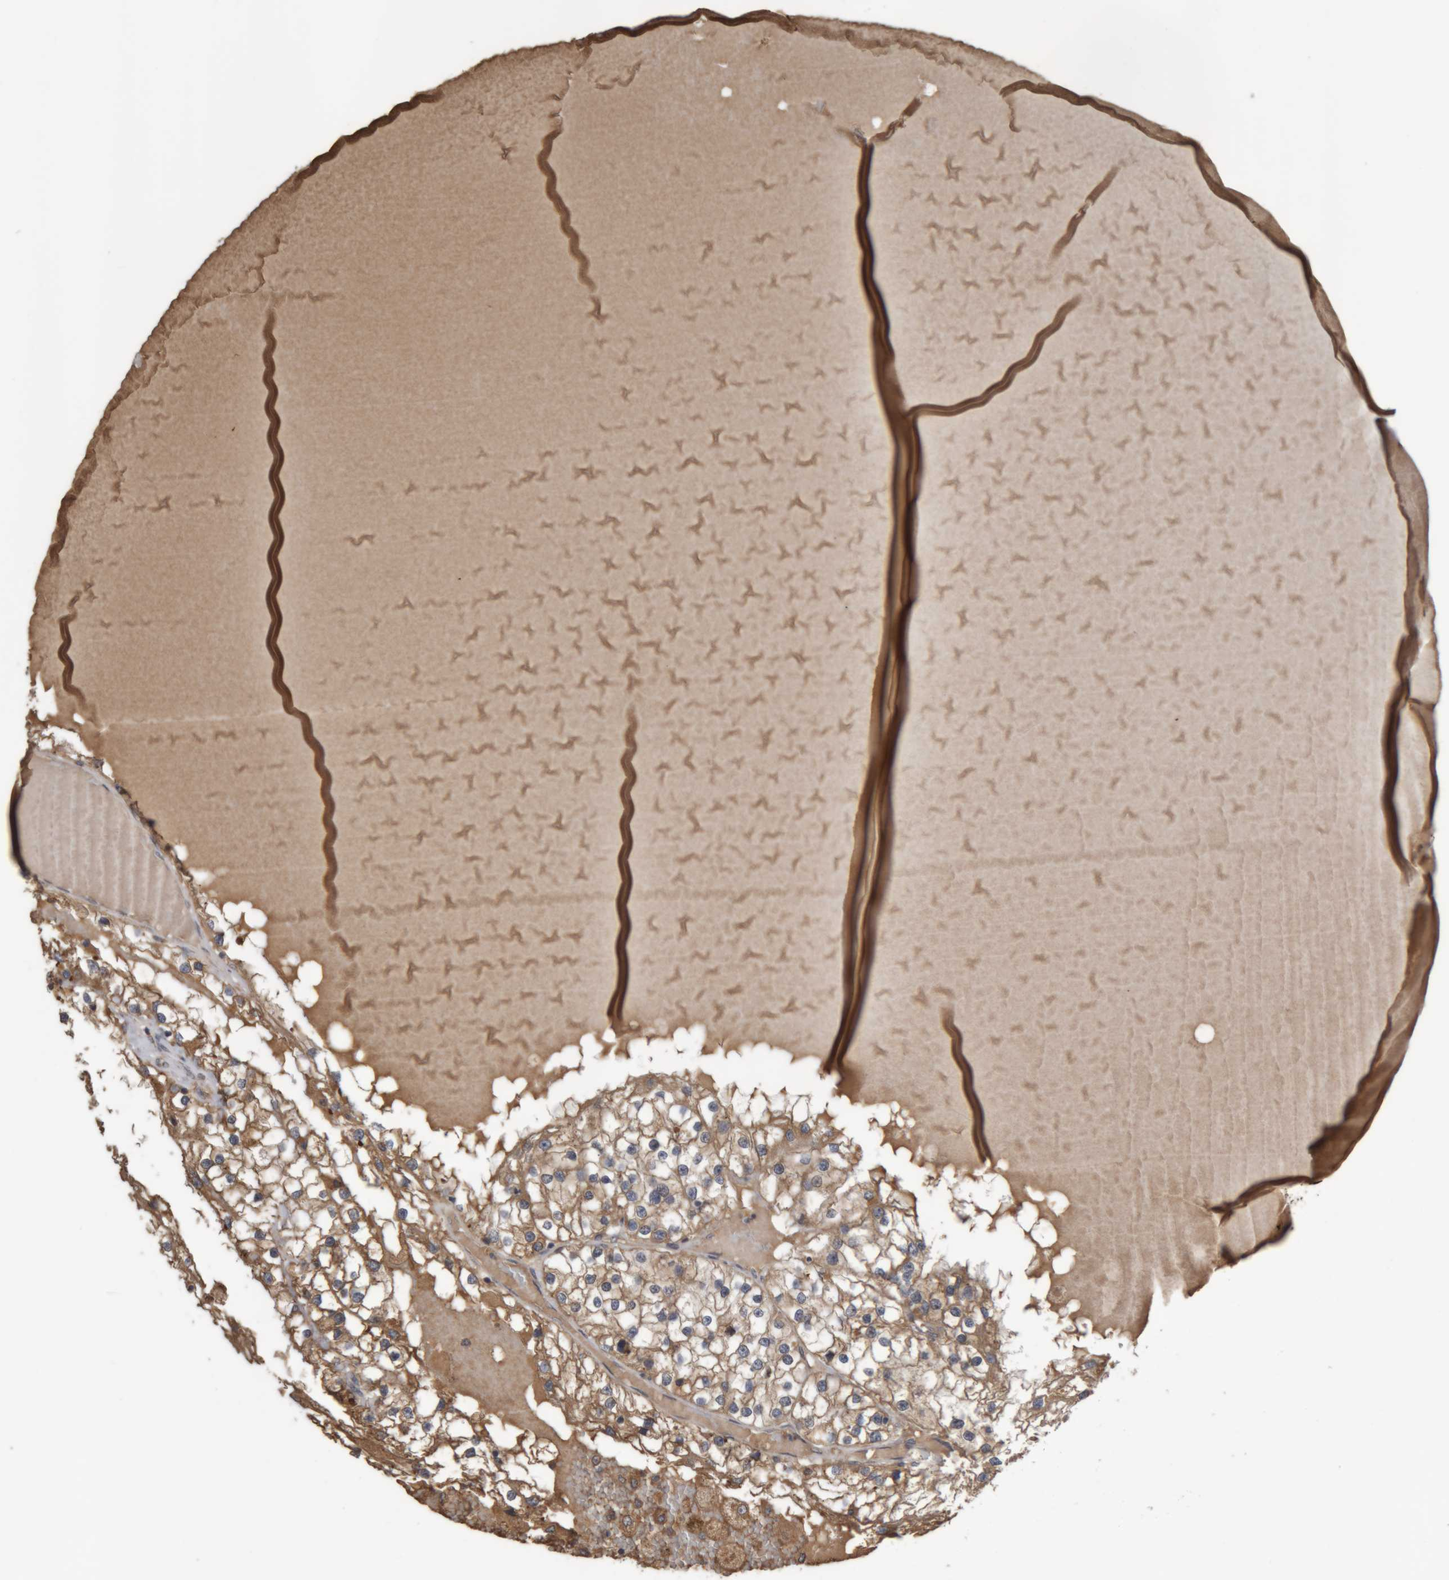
{"staining": {"intensity": "moderate", "quantity": ">75%", "location": "cytoplasmic/membranous"}, "tissue": "renal cancer", "cell_type": "Tumor cells", "image_type": "cancer", "snomed": [{"axis": "morphology", "description": "Adenocarcinoma, NOS"}, {"axis": "topography", "description": "Kidney"}], "caption": "IHC staining of adenocarcinoma (renal), which exhibits medium levels of moderate cytoplasmic/membranous positivity in approximately >75% of tumor cells indicating moderate cytoplasmic/membranous protein staining. The staining was performed using DAB (brown) for protein detection and nuclei were counterstained in hematoxylin (blue).", "gene": "TMED7", "patient": {"sex": "male", "age": 68}}